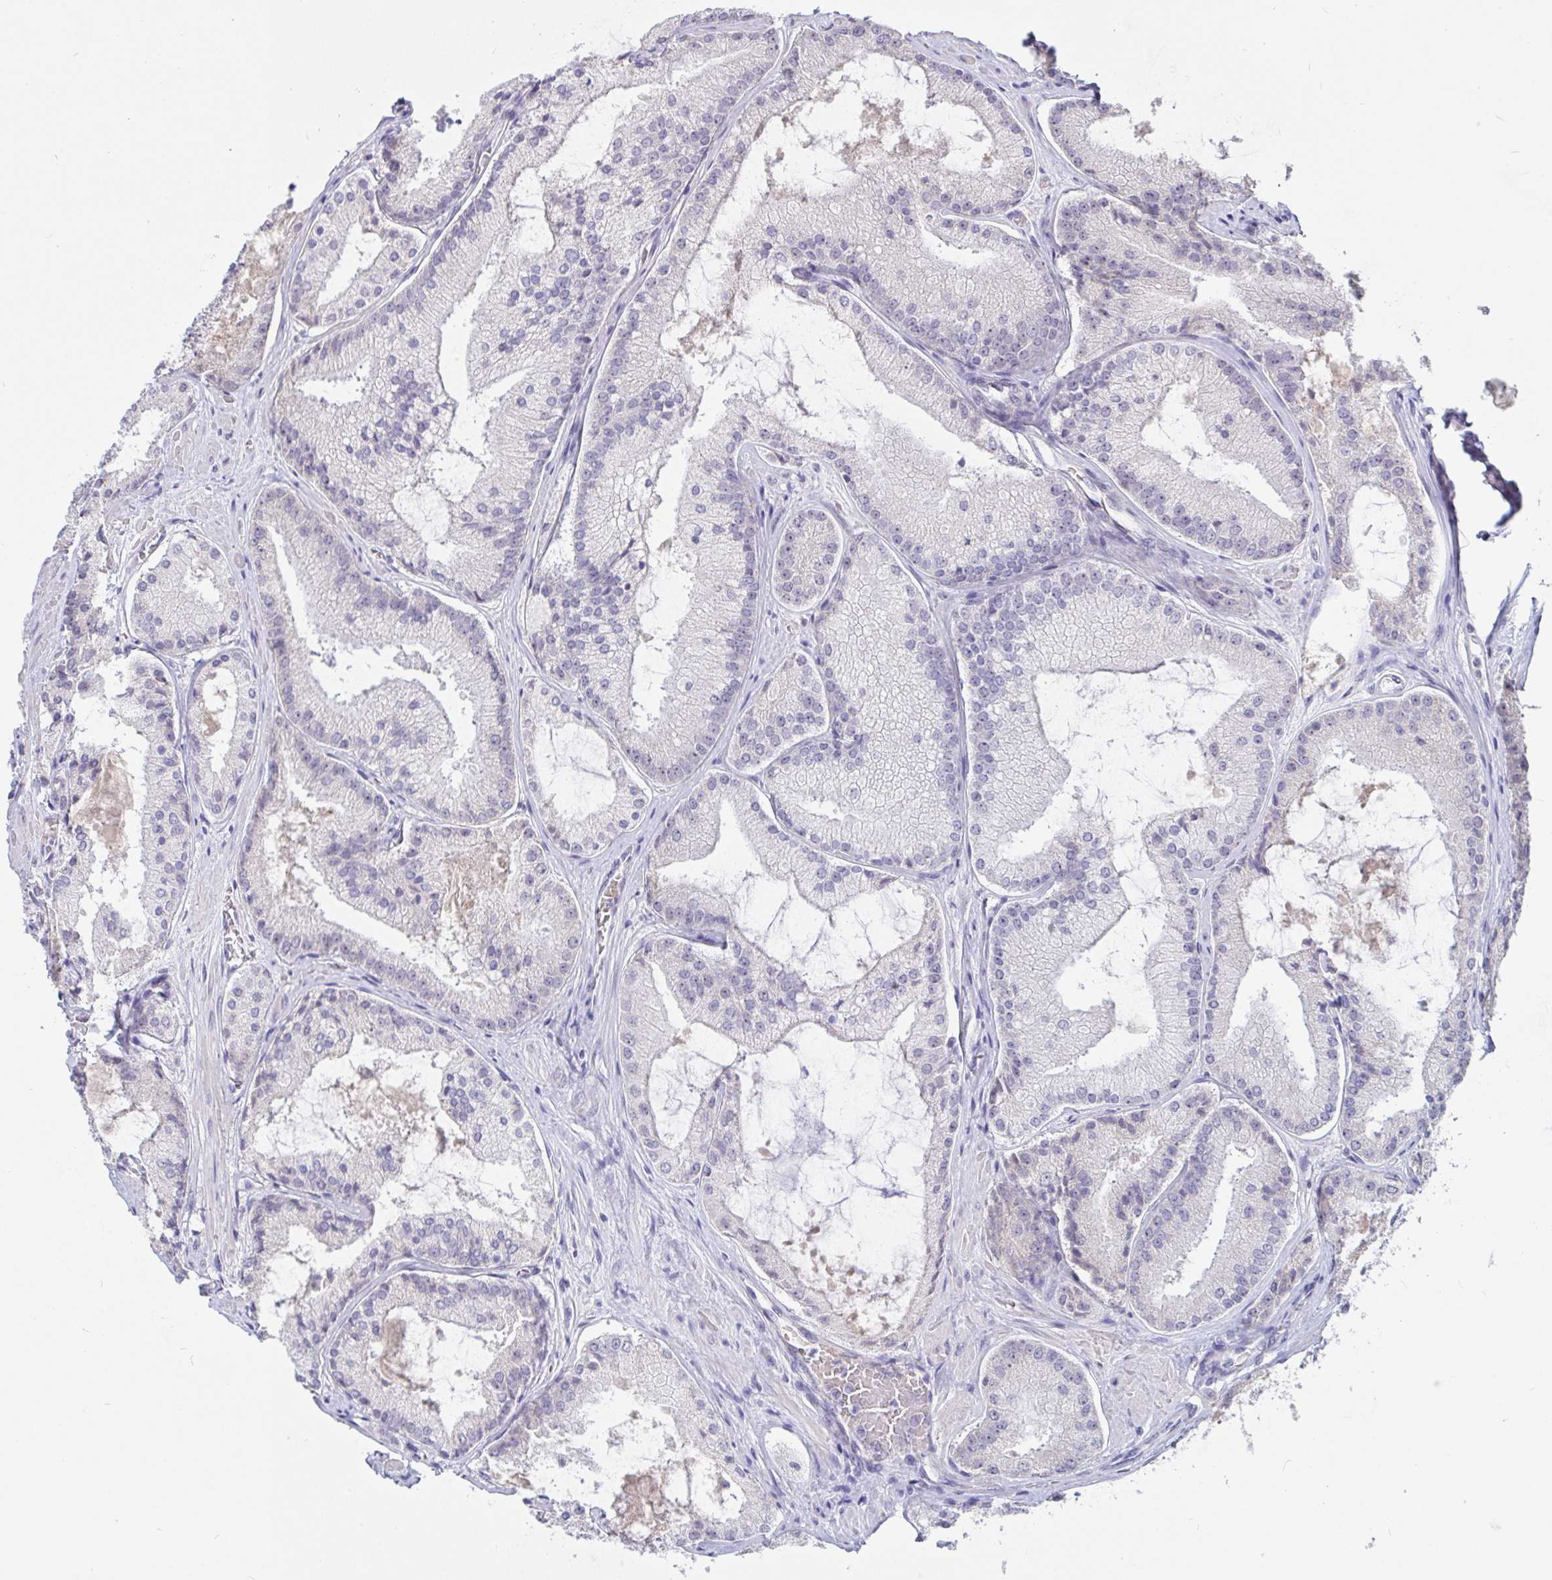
{"staining": {"intensity": "weak", "quantity": "<25%", "location": "nuclear"}, "tissue": "prostate cancer", "cell_type": "Tumor cells", "image_type": "cancer", "snomed": [{"axis": "morphology", "description": "Adenocarcinoma, High grade"}, {"axis": "topography", "description": "Prostate"}], "caption": "There is no significant expression in tumor cells of prostate cancer.", "gene": "MYC", "patient": {"sex": "male", "age": 73}}